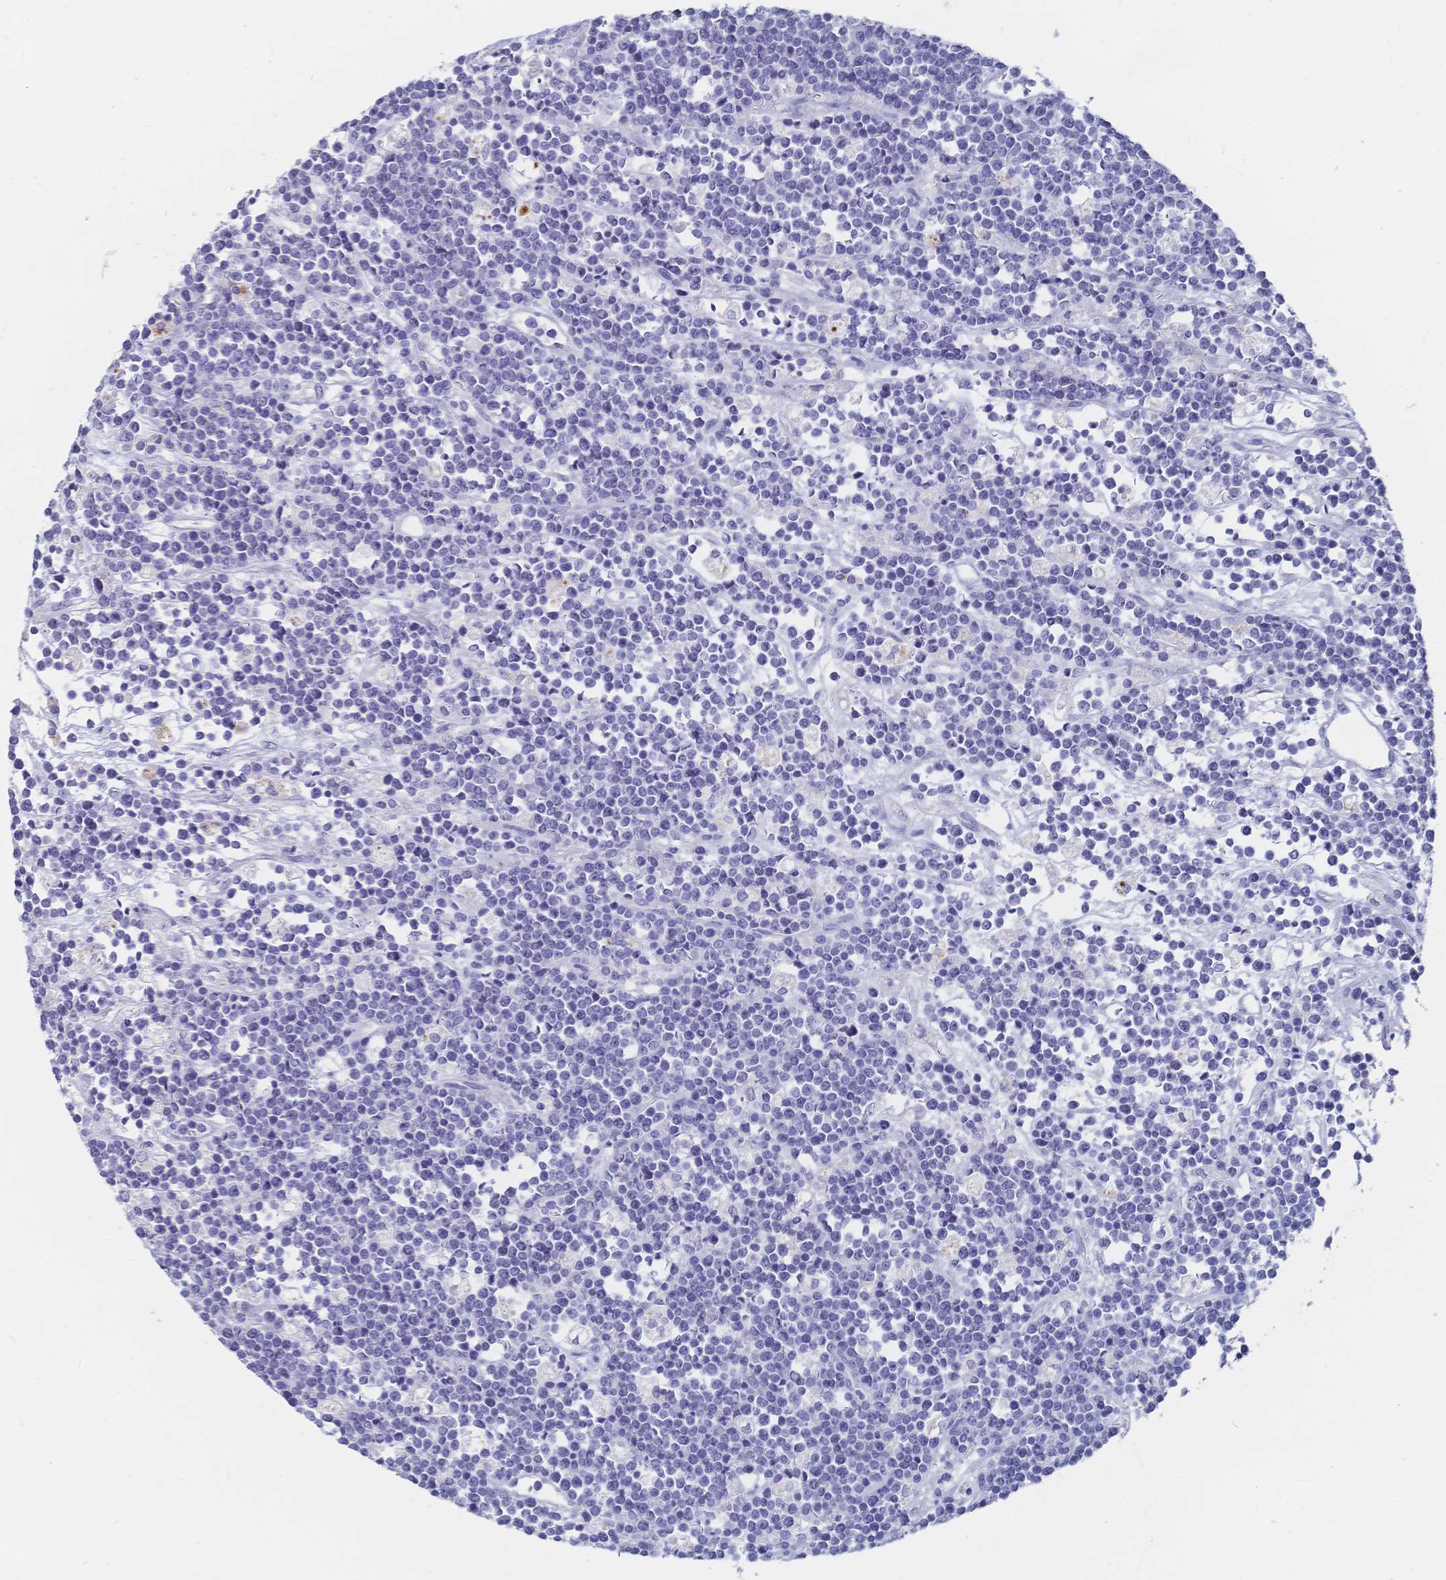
{"staining": {"intensity": "negative", "quantity": "none", "location": "none"}, "tissue": "lymphoma", "cell_type": "Tumor cells", "image_type": "cancer", "snomed": [{"axis": "morphology", "description": "Malignant lymphoma, non-Hodgkin's type, High grade"}, {"axis": "topography", "description": "Ovary"}], "caption": "This is an immunohistochemistry (IHC) histopathology image of lymphoma. There is no staining in tumor cells.", "gene": "IL2RB", "patient": {"sex": "female", "age": 56}}